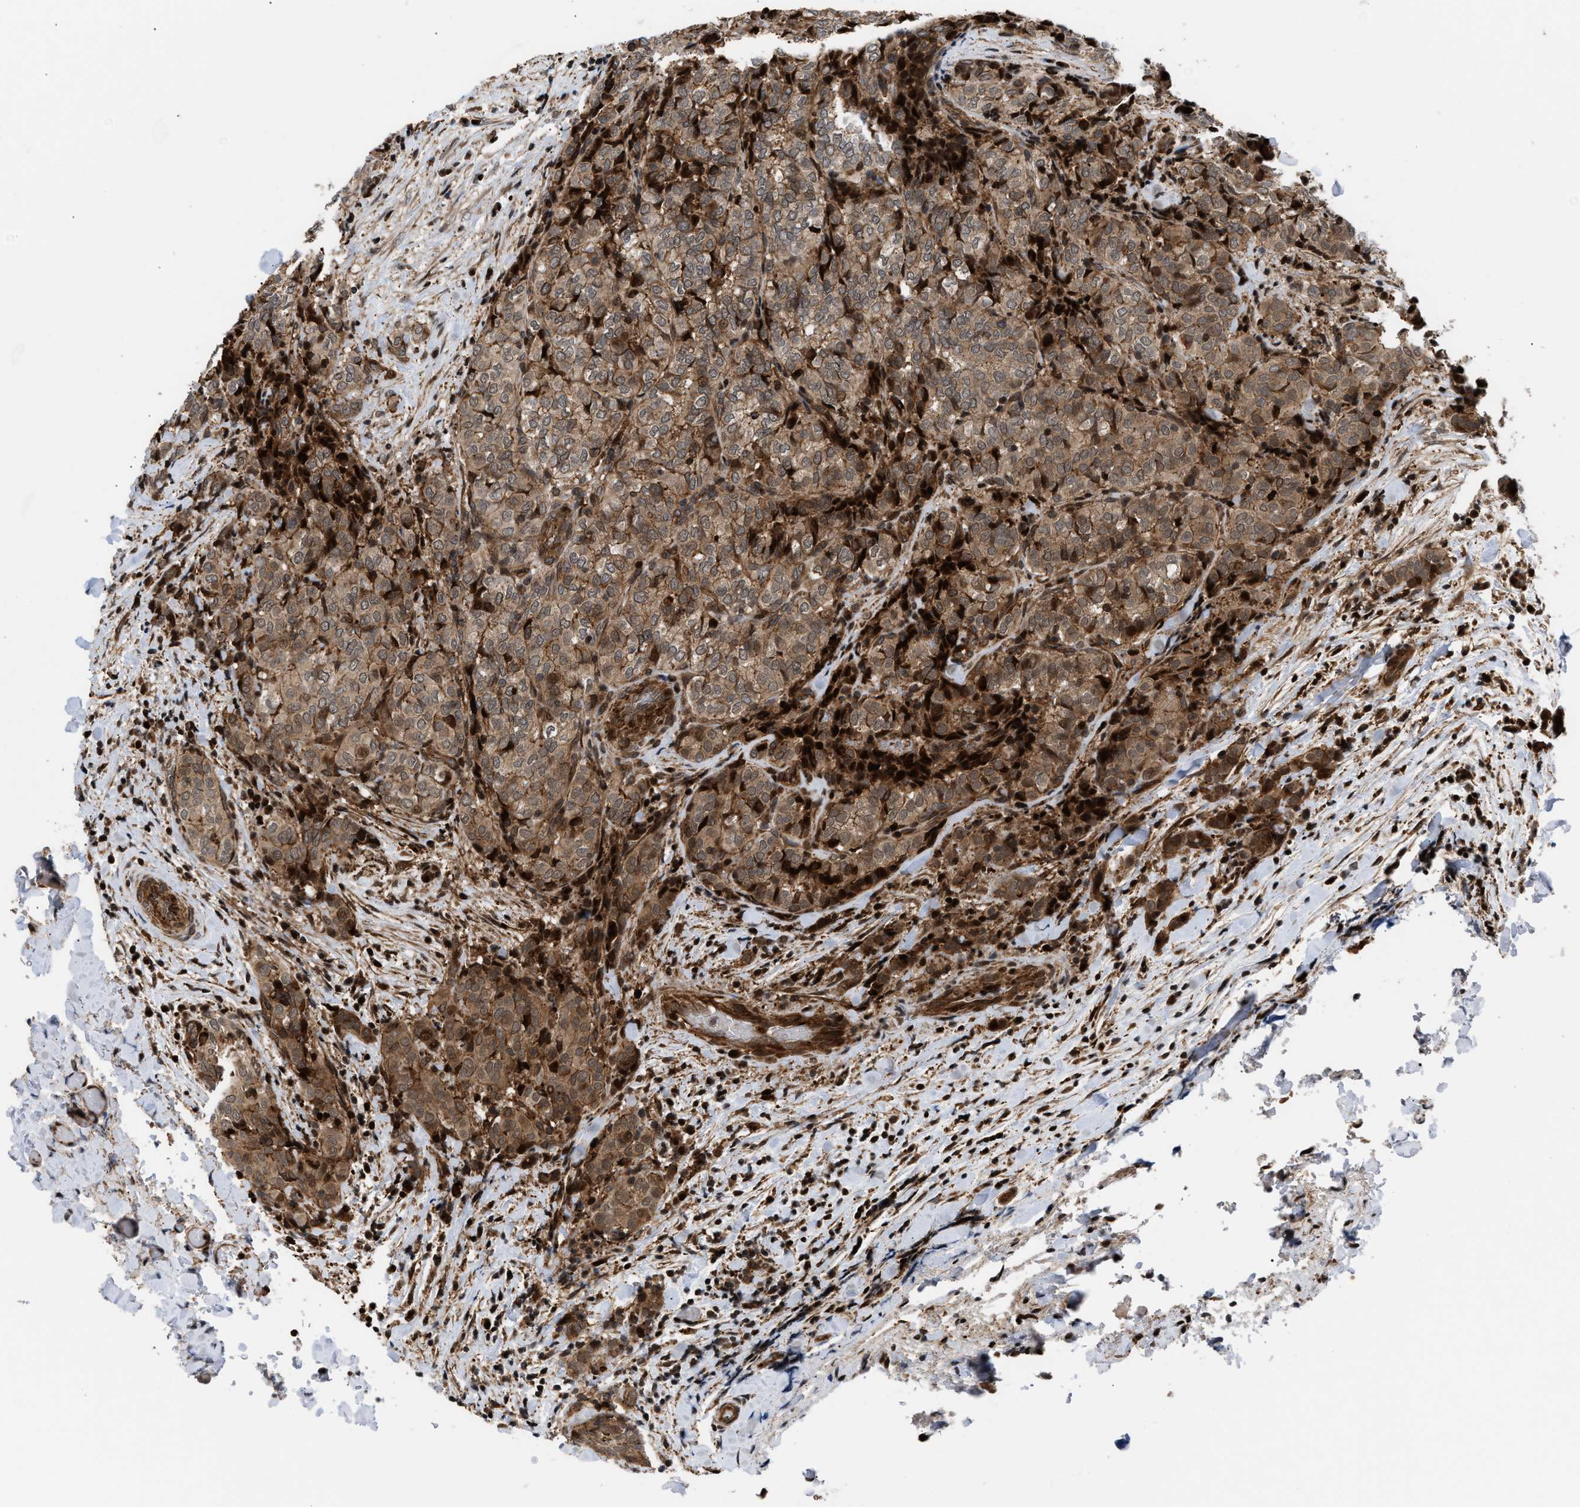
{"staining": {"intensity": "moderate", "quantity": ">75%", "location": "cytoplasmic/membranous,nuclear"}, "tissue": "thyroid cancer", "cell_type": "Tumor cells", "image_type": "cancer", "snomed": [{"axis": "morphology", "description": "Normal tissue, NOS"}, {"axis": "morphology", "description": "Papillary adenocarcinoma, NOS"}, {"axis": "topography", "description": "Thyroid gland"}], "caption": "Protein expression analysis of thyroid papillary adenocarcinoma displays moderate cytoplasmic/membranous and nuclear expression in approximately >75% of tumor cells. Nuclei are stained in blue.", "gene": "STAU2", "patient": {"sex": "female", "age": 30}}